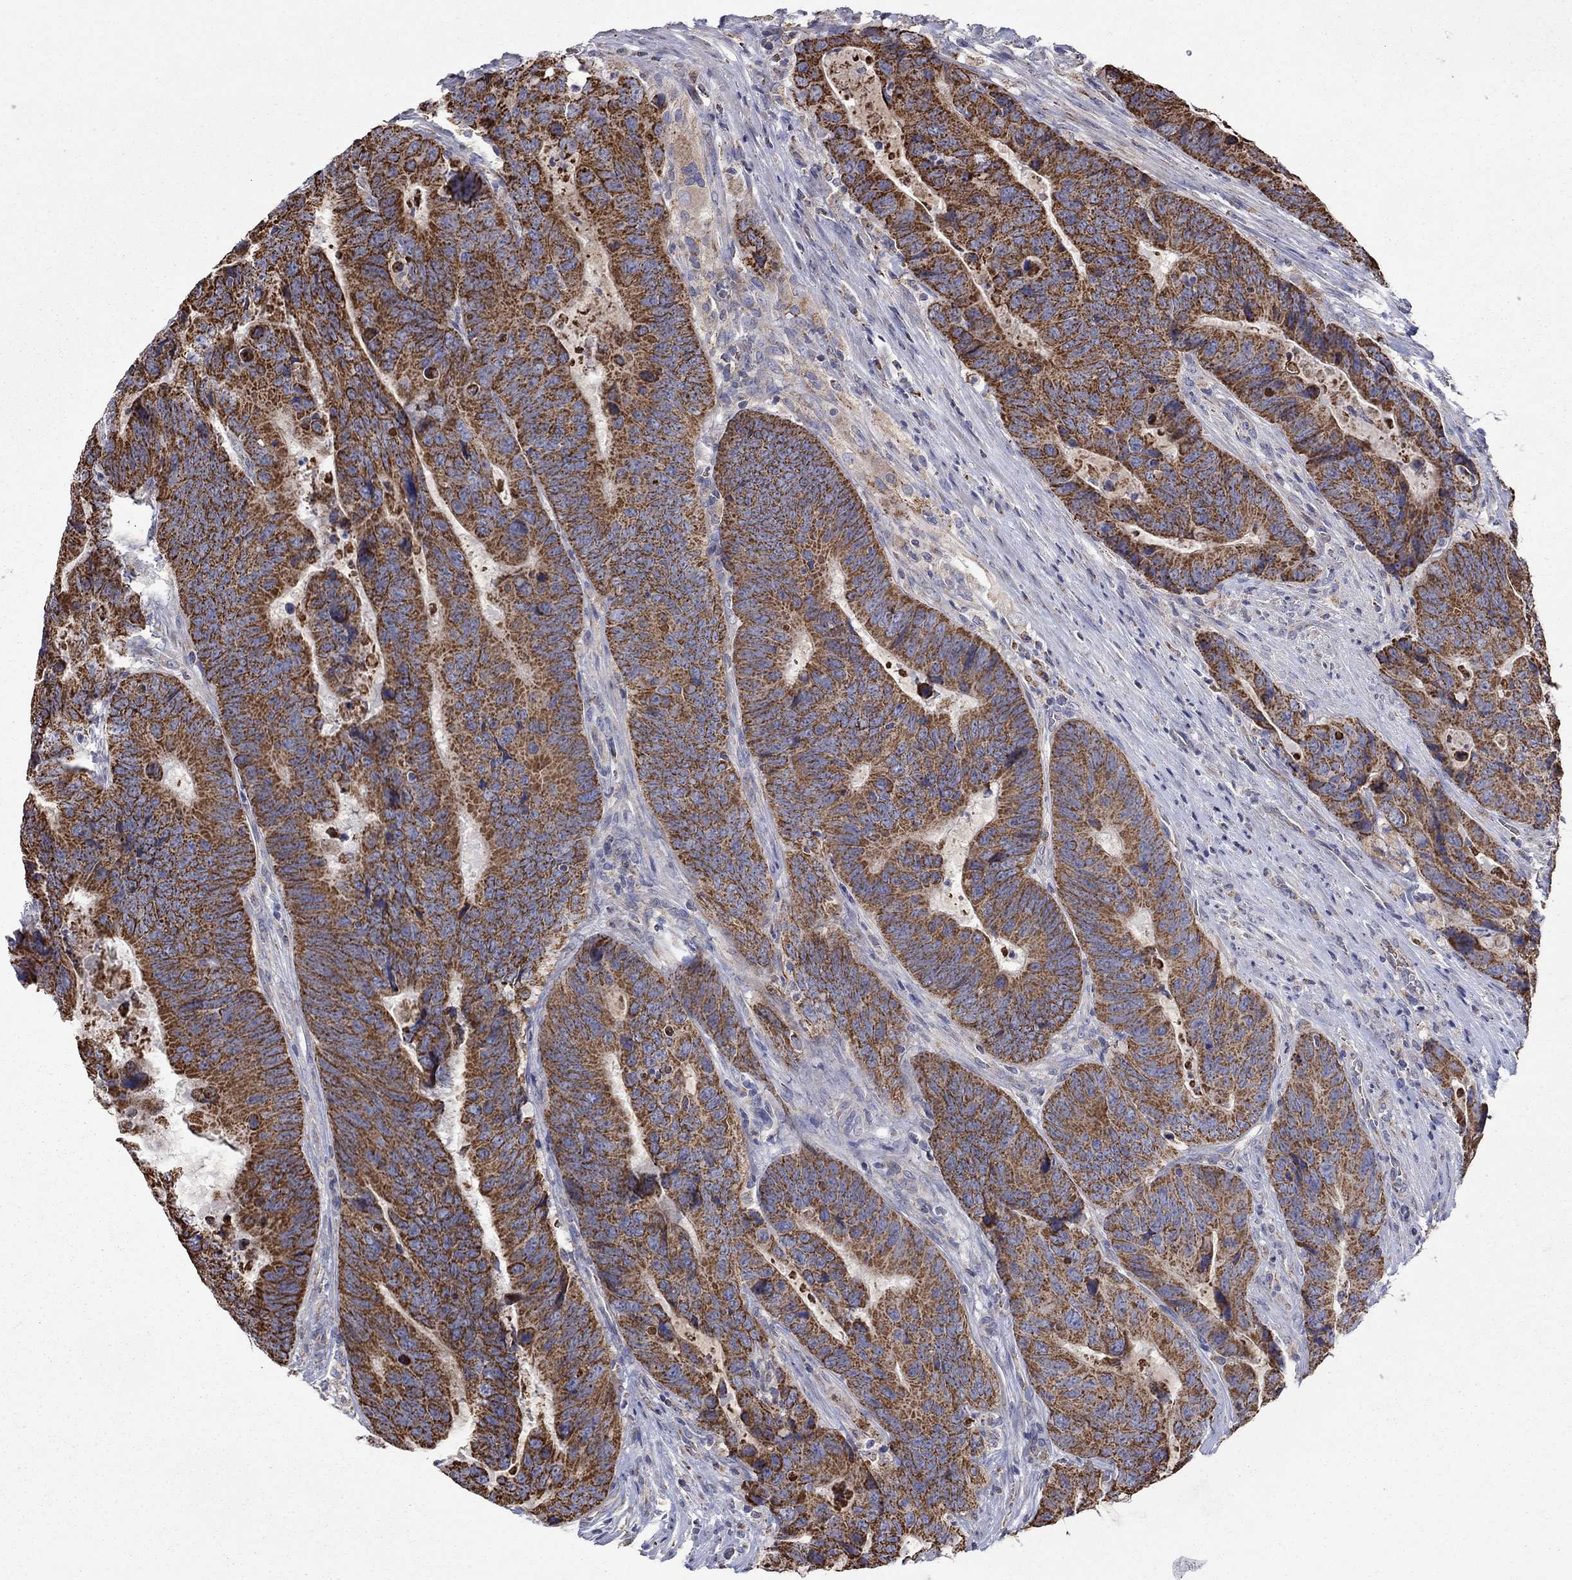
{"staining": {"intensity": "strong", "quantity": "25%-75%", "location": "cytoplasmic/membranous"}, "tissue": "colorectal cancer", "cell_type": "Tumor cells", "image_type": "cancer", "snomed": [{"axis": "morphology", "description": "Adenocarcinoma, NOS"}, {"axis": "topography", "description": "Colon"}], "caption": "Strong cytoplasmic/membranous expression for a protein is identified in approximately 25%-75% of tumor cells of colorectal cancer using immunohistochemistry (IHC).", "gene": "HPS5", "patient": {"sex": "female", "age": 56}}